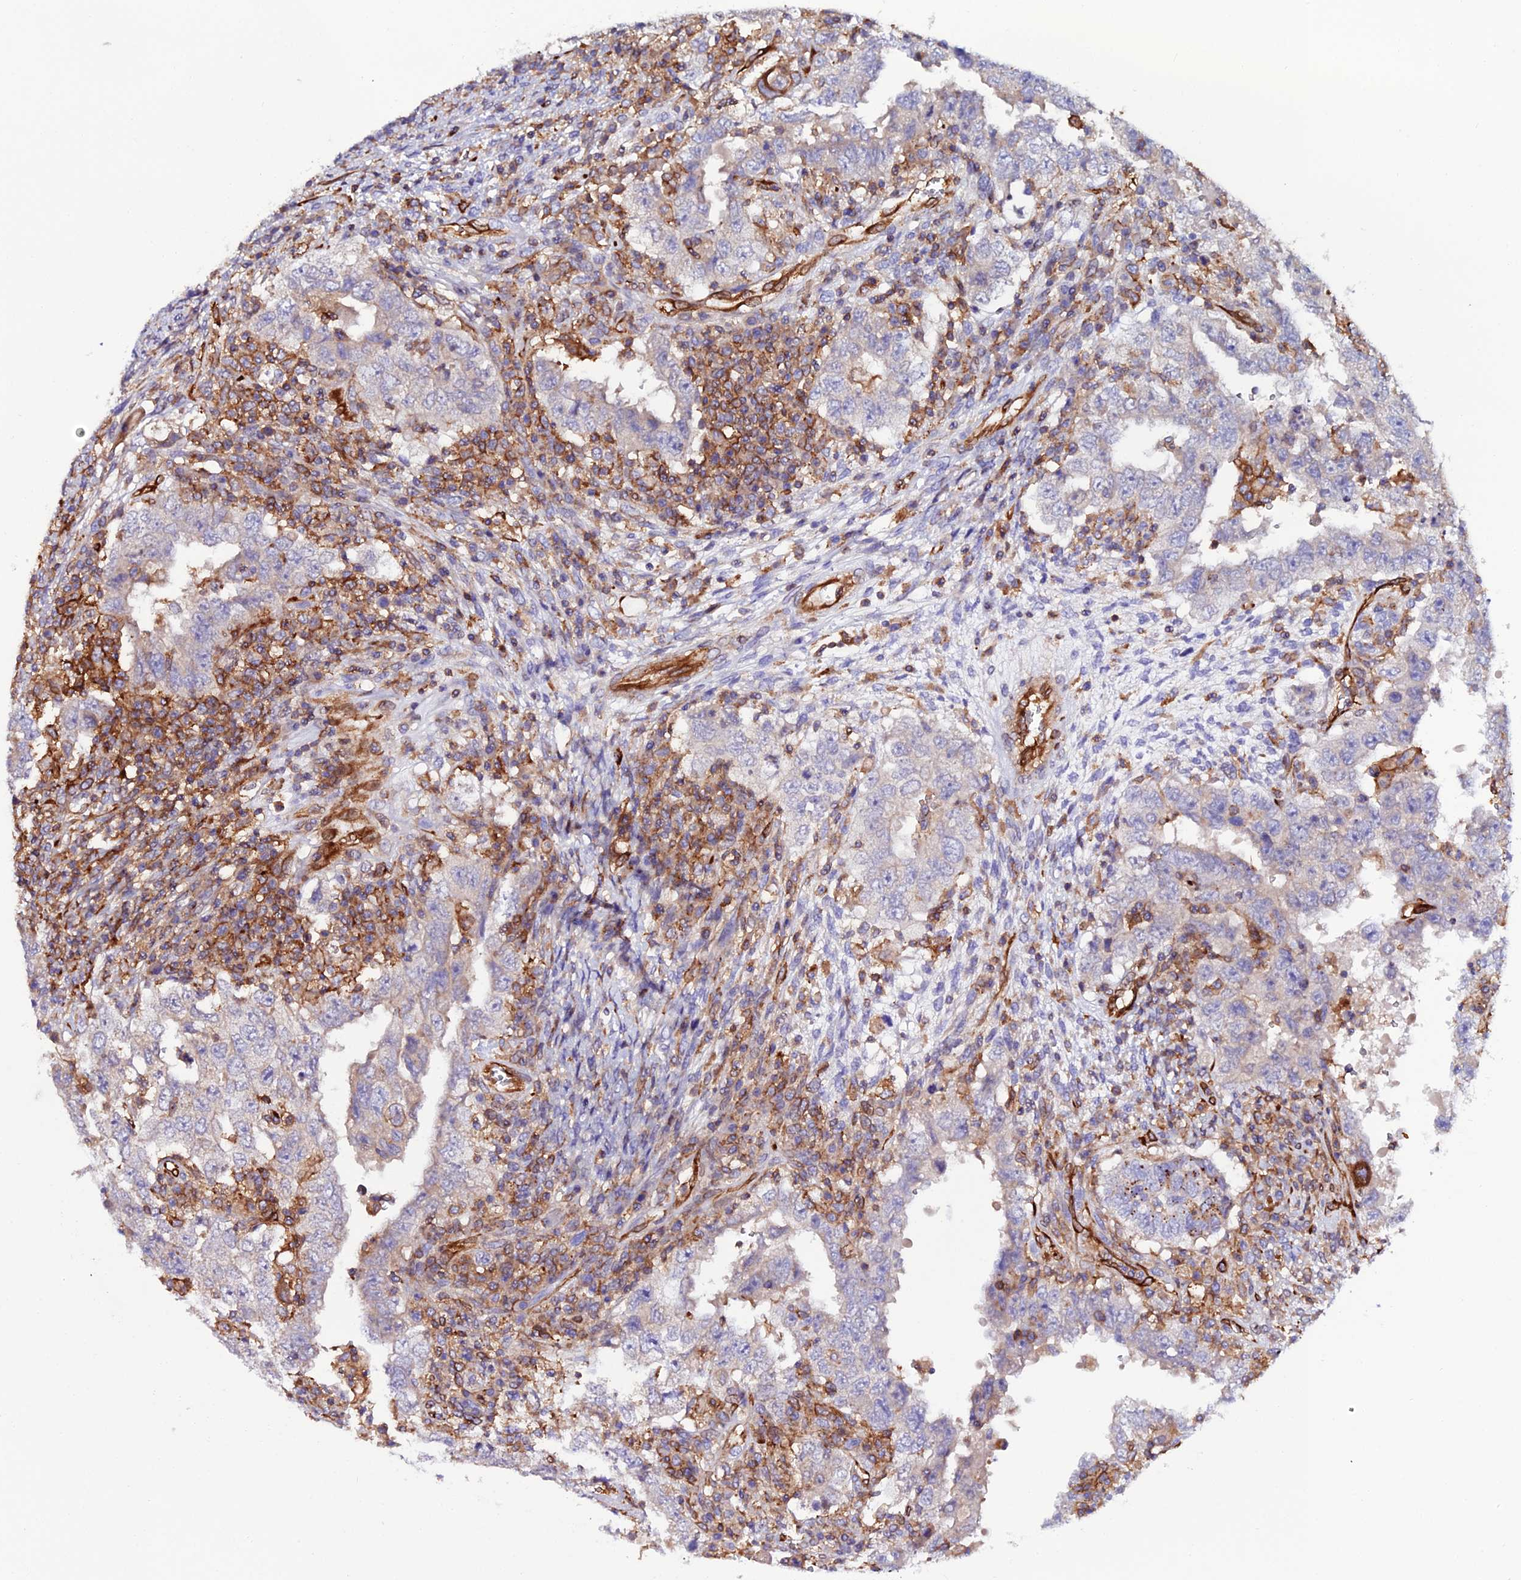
{"staining": {"intensity": "negative", "quantity": "none", "location": "none"}, "tissue": "testis cancer", "cell_type": "Tumor cells", "image_type": "cancer", "snomed": [{"axis": "morphology", "description": "Carcinoma, Embryonal, NOS"}, {"axis": "topography", "description": "Testis"}], "caption": "The image displays no significant positivity in tumor cells of testis cancer. (Immunohistochemistry (ihc), brightfield microscopy, high magnification).", "gene": "TRPV2", "patient": {"sex": "male", "age": 26}}